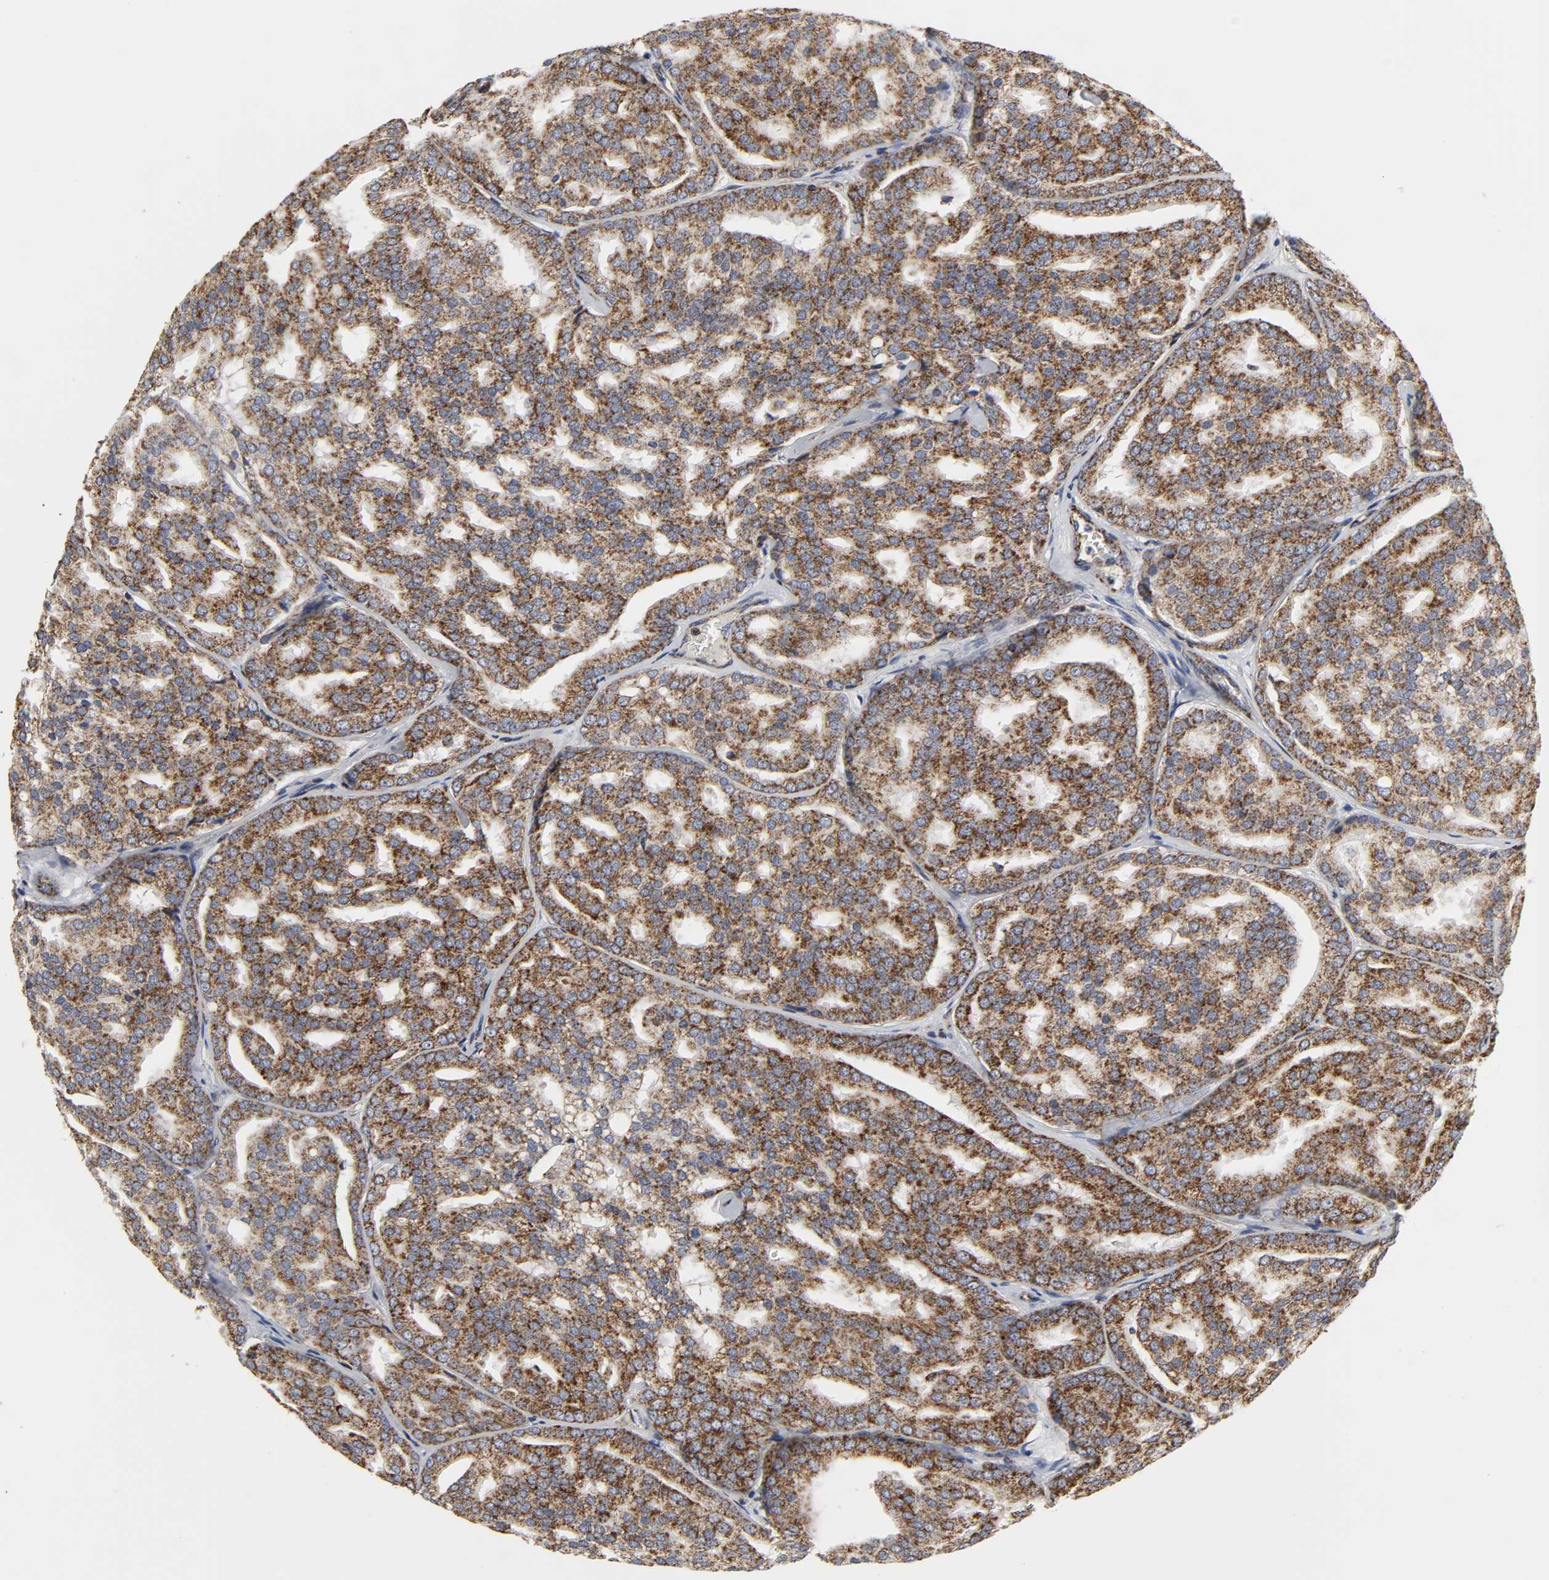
{"staining": {"intensity": "strong", "quantity": ">75%", "location": "cytoplasmic/membranous"}, "tissue": "prostate cancer", "cell_type": "Tumor cells", "image_type": "cancer", "snomed": [{"axis": "morphology", "description": "Adenocarcinoma, High grade"}, {"axis": "topography", "description": "Prostate"}], "caption": "Approximately >75% of tumor cells in prostate cancer (high-grade adenocarcinoma) display strong cytoplasmic/membranous protein expression as visualized by brown immunohistochemical staining.", "gene": "COX6B1", "patient": {"sex": "male", "age": 64}}